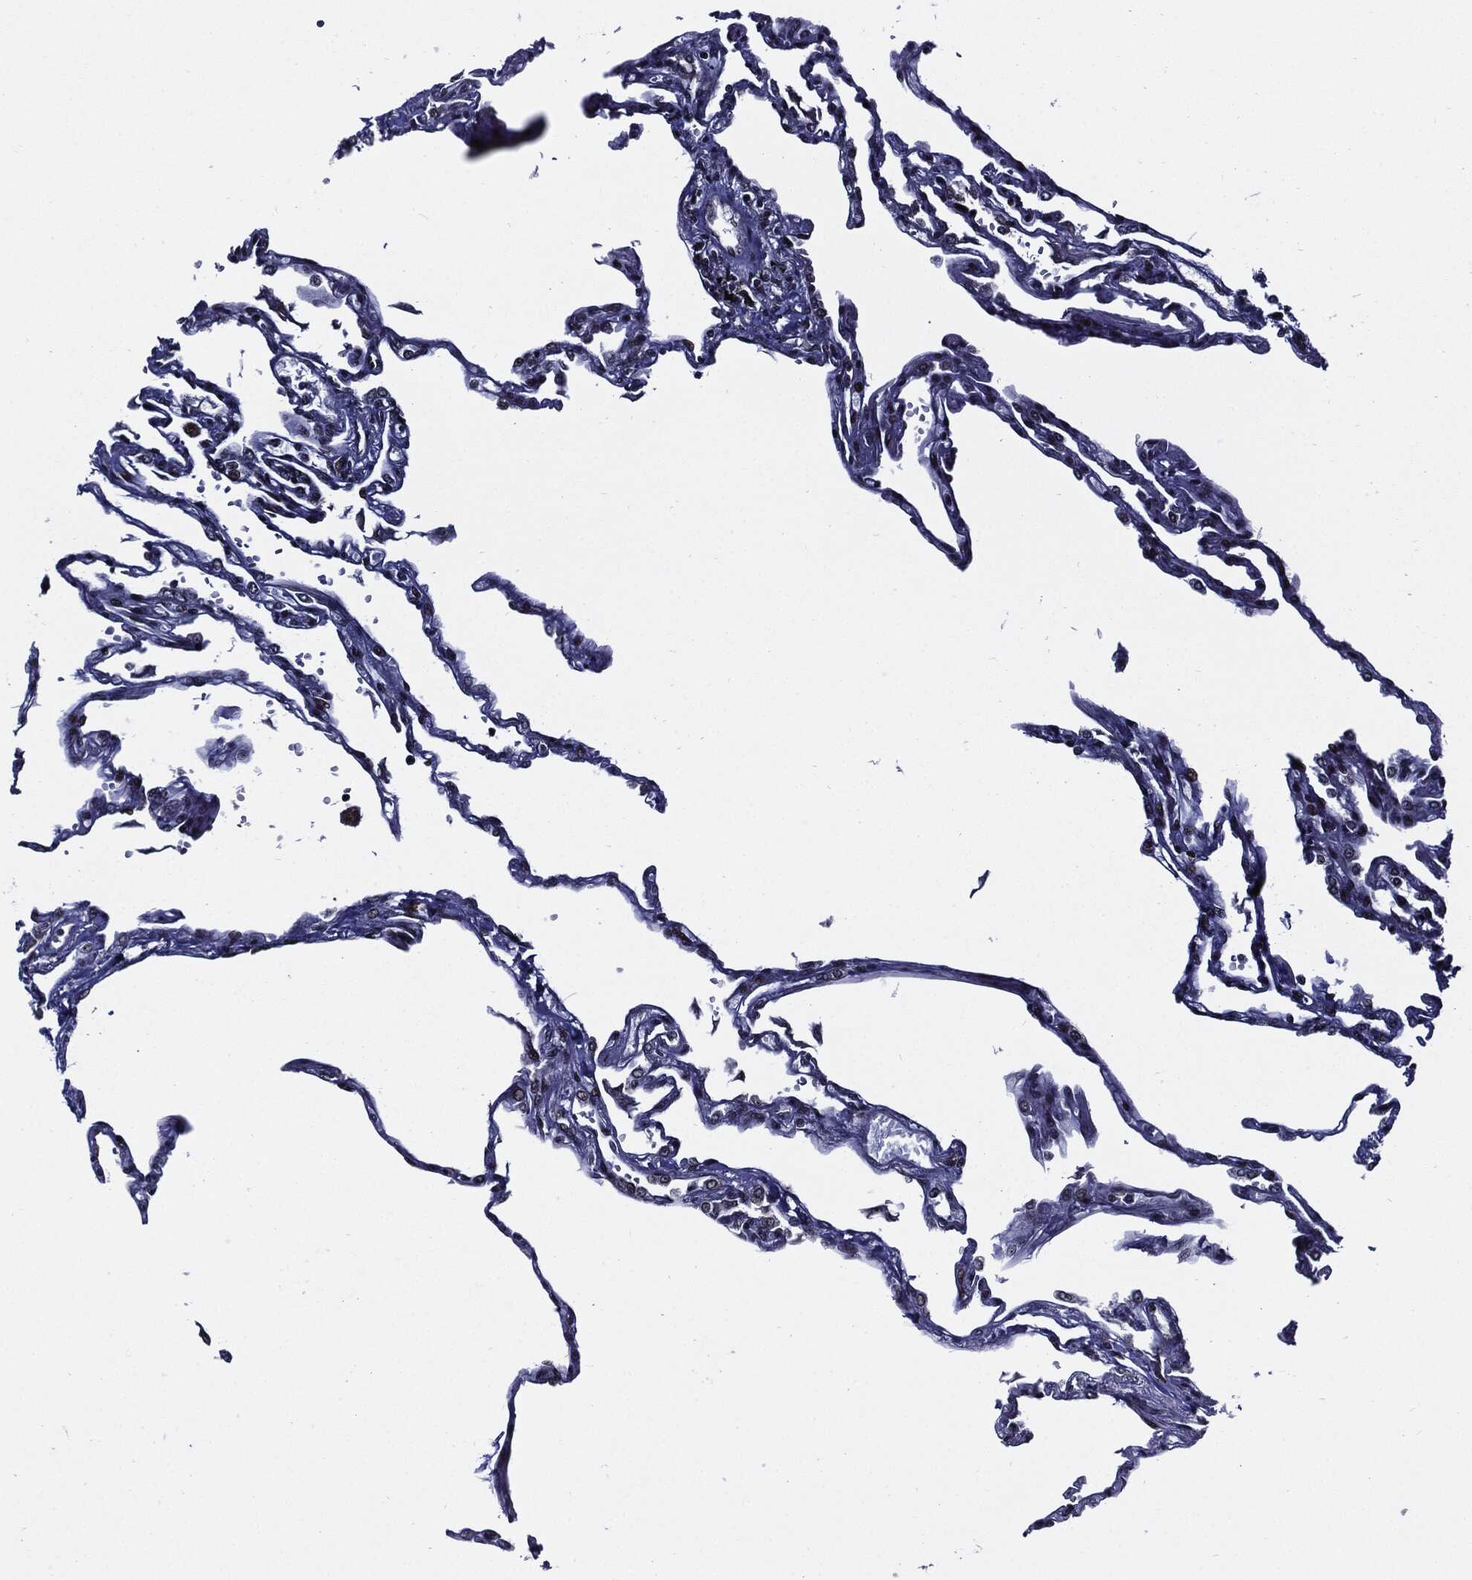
{"staining": {"intensity": "strong", "quantity": ">75%", "location": "nuclear"}, "tissue": "lung", "cell_type": "Alveolar cells", "image_type": "normal", "snomed": [{"axis": "morphology", "description": "Normal tissue, NOS"}, {"axis": "topography", "description": "Lung"}], "caption": "DAB immunohistochemical staining of unremarkable lung demonstrates strong nuclear protein expression in about >75% of alveolar cells.", "gene": "ZFP91", "patient": {"sex": "male", "age": 78}}